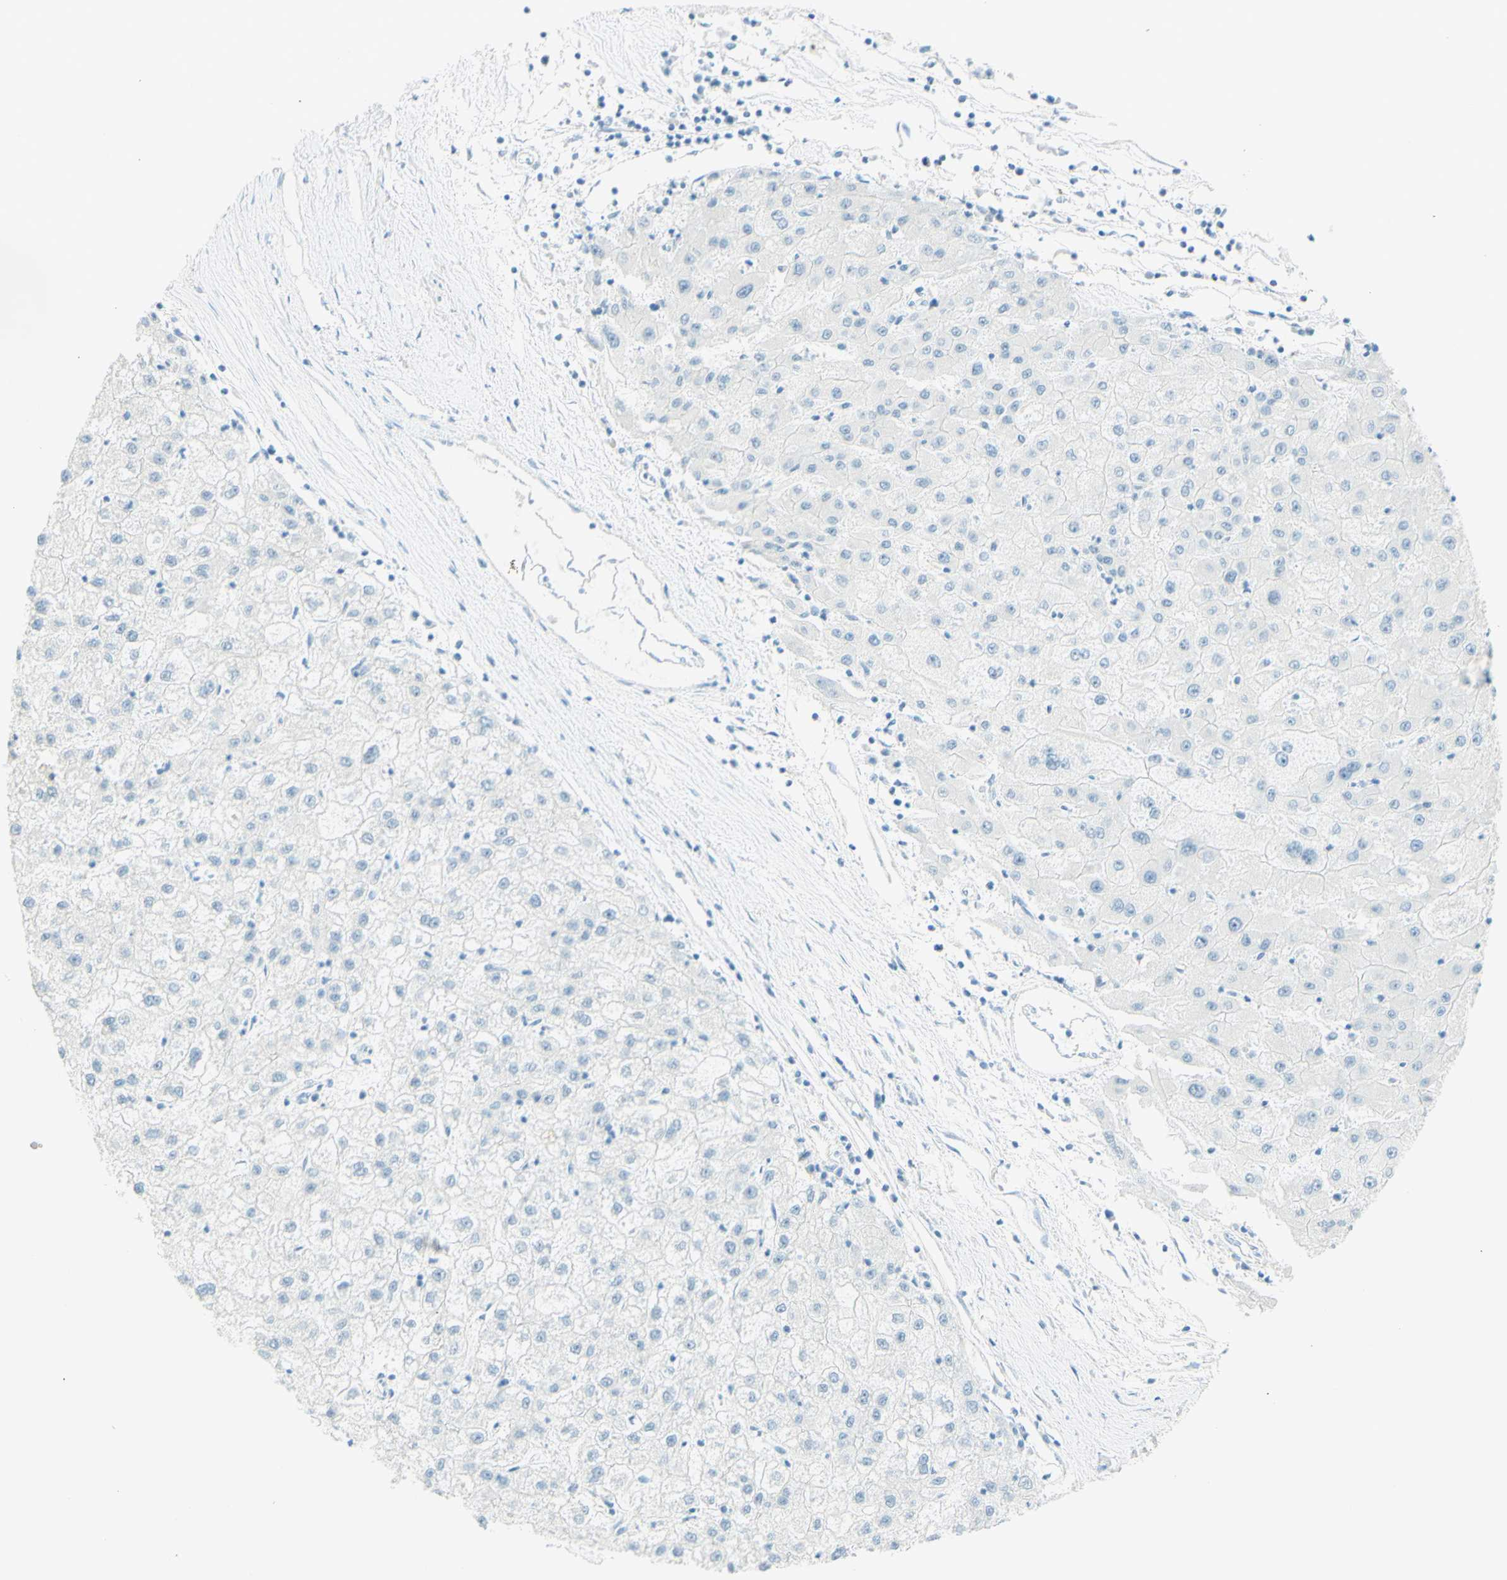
{"staining": {"intensity": "negative", "quantity": "none", "location": "none"}, "tissue": "liver cancer", "cell_type": "Tumor cells", "image_type": "cancer", "snomed": [{"axis": "morphology", "description": "Carcinoma, Hepatocellular, NOS"}, {"axis": "topography", "description": "Liver"}], "caption": "Immunohistochemical staining of liver cancer displays no significant positivity in tumor cells.", "gene": "FMR1NB", "patient": {"sex": "male", "age": 72}}